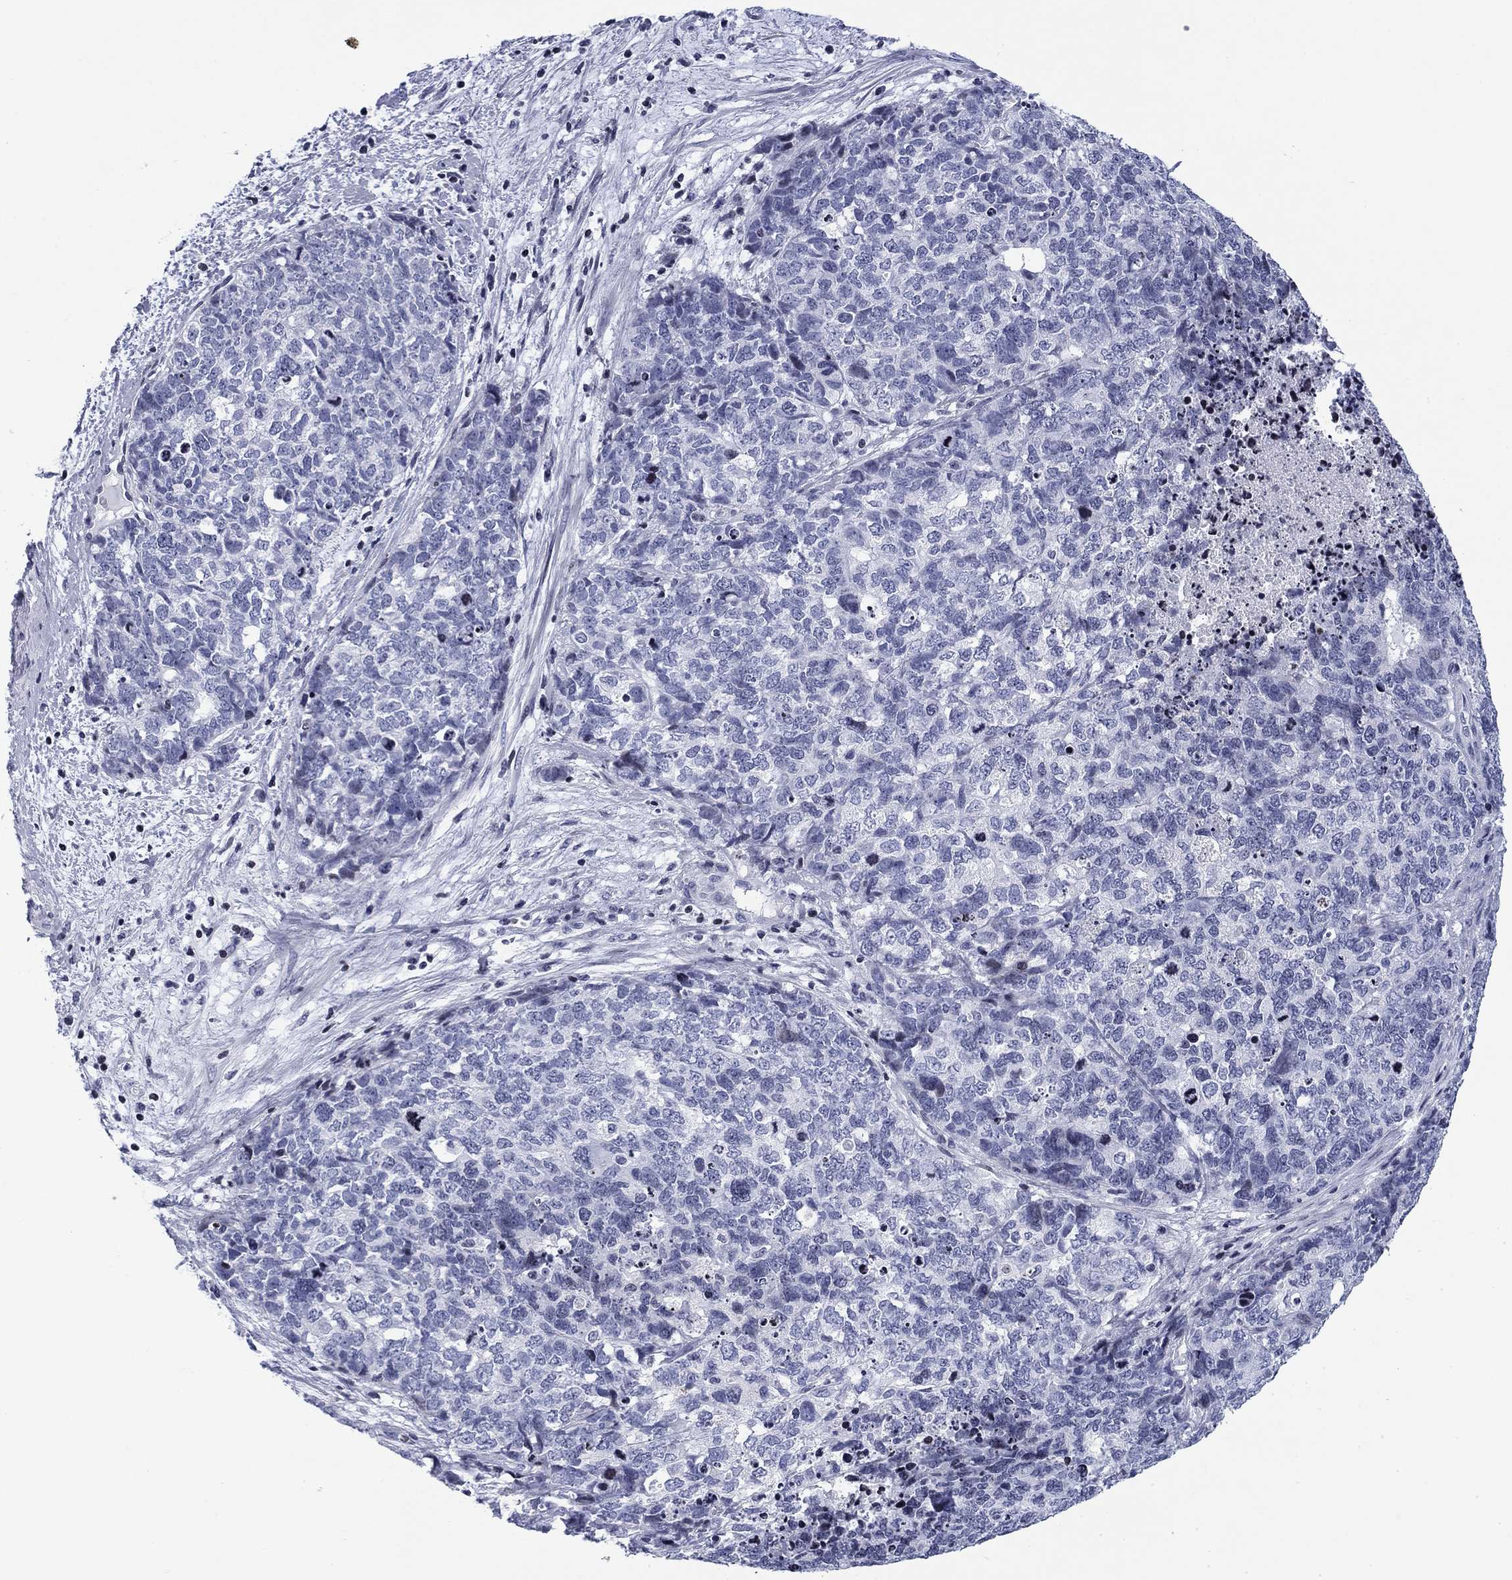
{"staining": {"intensity": "negative", "quantity": "none", "location": "none"}, "tissue": "cervical cancer", "cell_type": "Tumor cells", "image_type": "cancer", "snomed": [{"axis": "morphology", "description": "Squamous cell carcinoma, NOS"}, {"axis": "topography", "description": "Cervix"}], "caption": "A high-resolution histopathology image shows immunohistochemistry staining of cervical cancer (squamous cell carcinoma), which reveals no significant positivity in tumor cells.", "gene": "CCDC144A", "patient": {"sex": "female", "age": 63}}